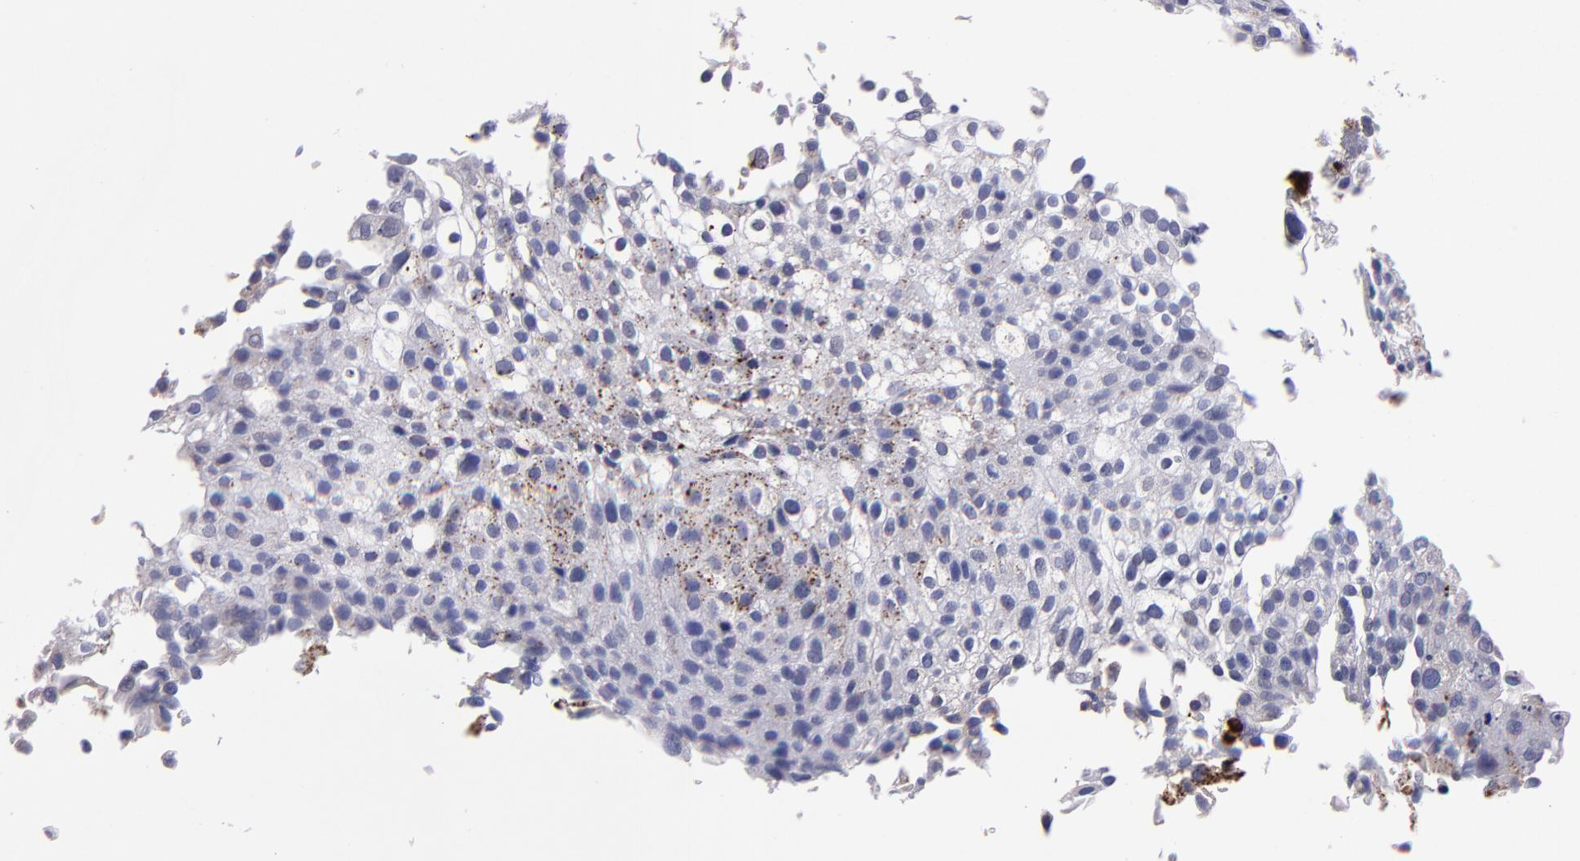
{"staining": {"intensity": "weak", "quantity": "25%-75%", "location": "cytoplasmic/membranous"}, "tissue": "urothelial cancer", "cell_type": "Tumor cells", "image_type": "cancer", "snomed": [{"axis": "morphology", "description": "Urothelial carcinoma, Low grade"}, {"axis": "topography", "description": "Urinary bladder"}], "caption": "A photomicrograph showing weak cytoplasmic/membranous expression in approximately 25%-75% of tumor cells in urothelial cancer, as visualized by brown immunohistochemical staining.", "gene": "CTSS", "patient": {"sex": "female", "age": 89}}